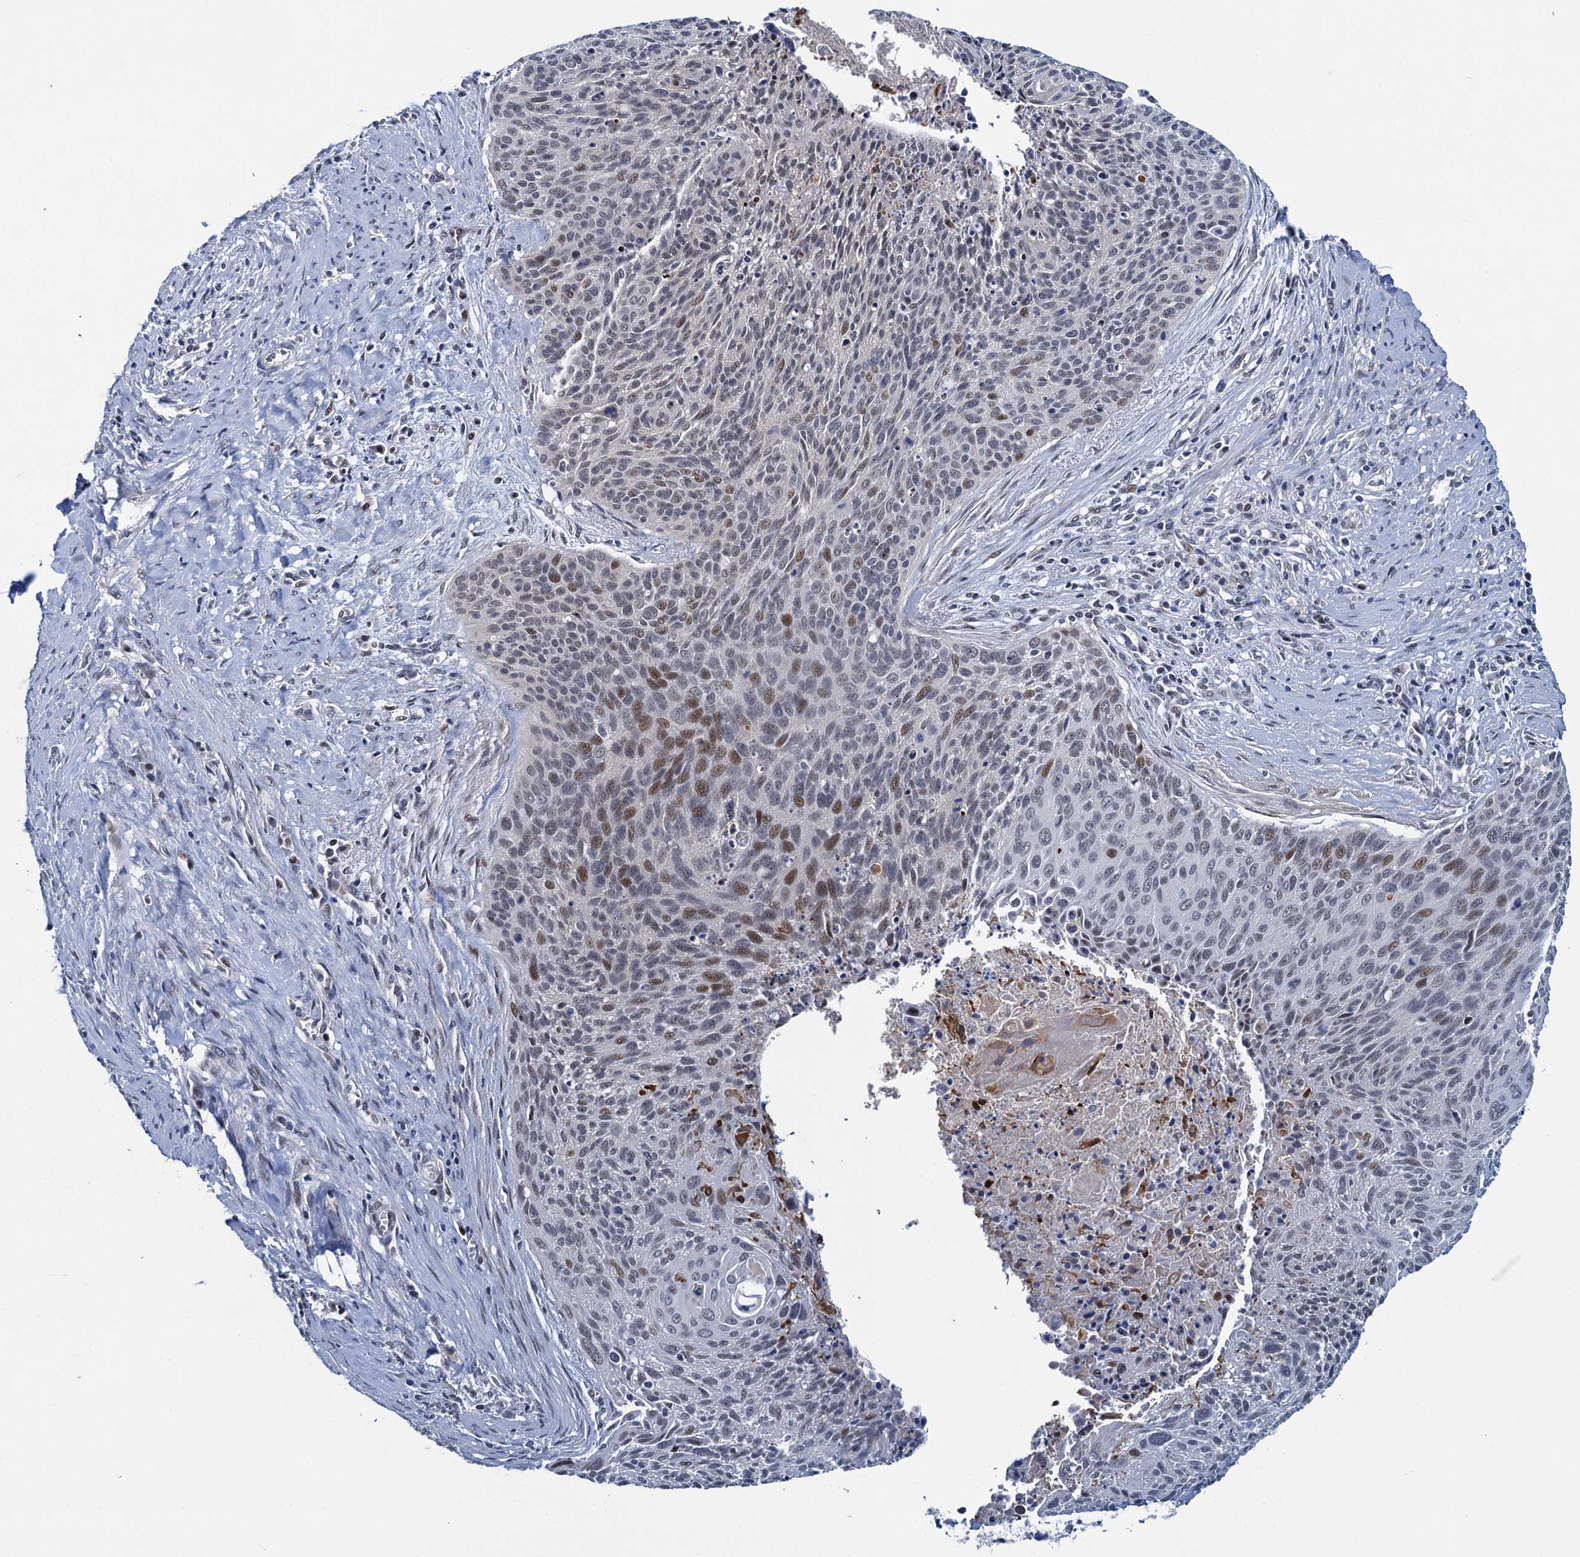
{"staining": {"intensity": "moderate", "quantity": "<25%", "location": "nuclear"}, "tissue": "cervical cancer", "cell_type": "Tumor cells", "image_type": "cancer", "snomed": [{"axis": "morphology", "description": "Squamous cell carcinoma, NOS"}, {"axis": "topography", "description": "Cervix"}], "caption": "Tumor cells show low levels of moderate nuclear expression in about <25% of cells in squamous cell carcinoma (cervical). (DAB IHC with brightfield microscopy, high magnification).", "gene": "ATOSA", "patient": {"sex": "female", "age": 55}}